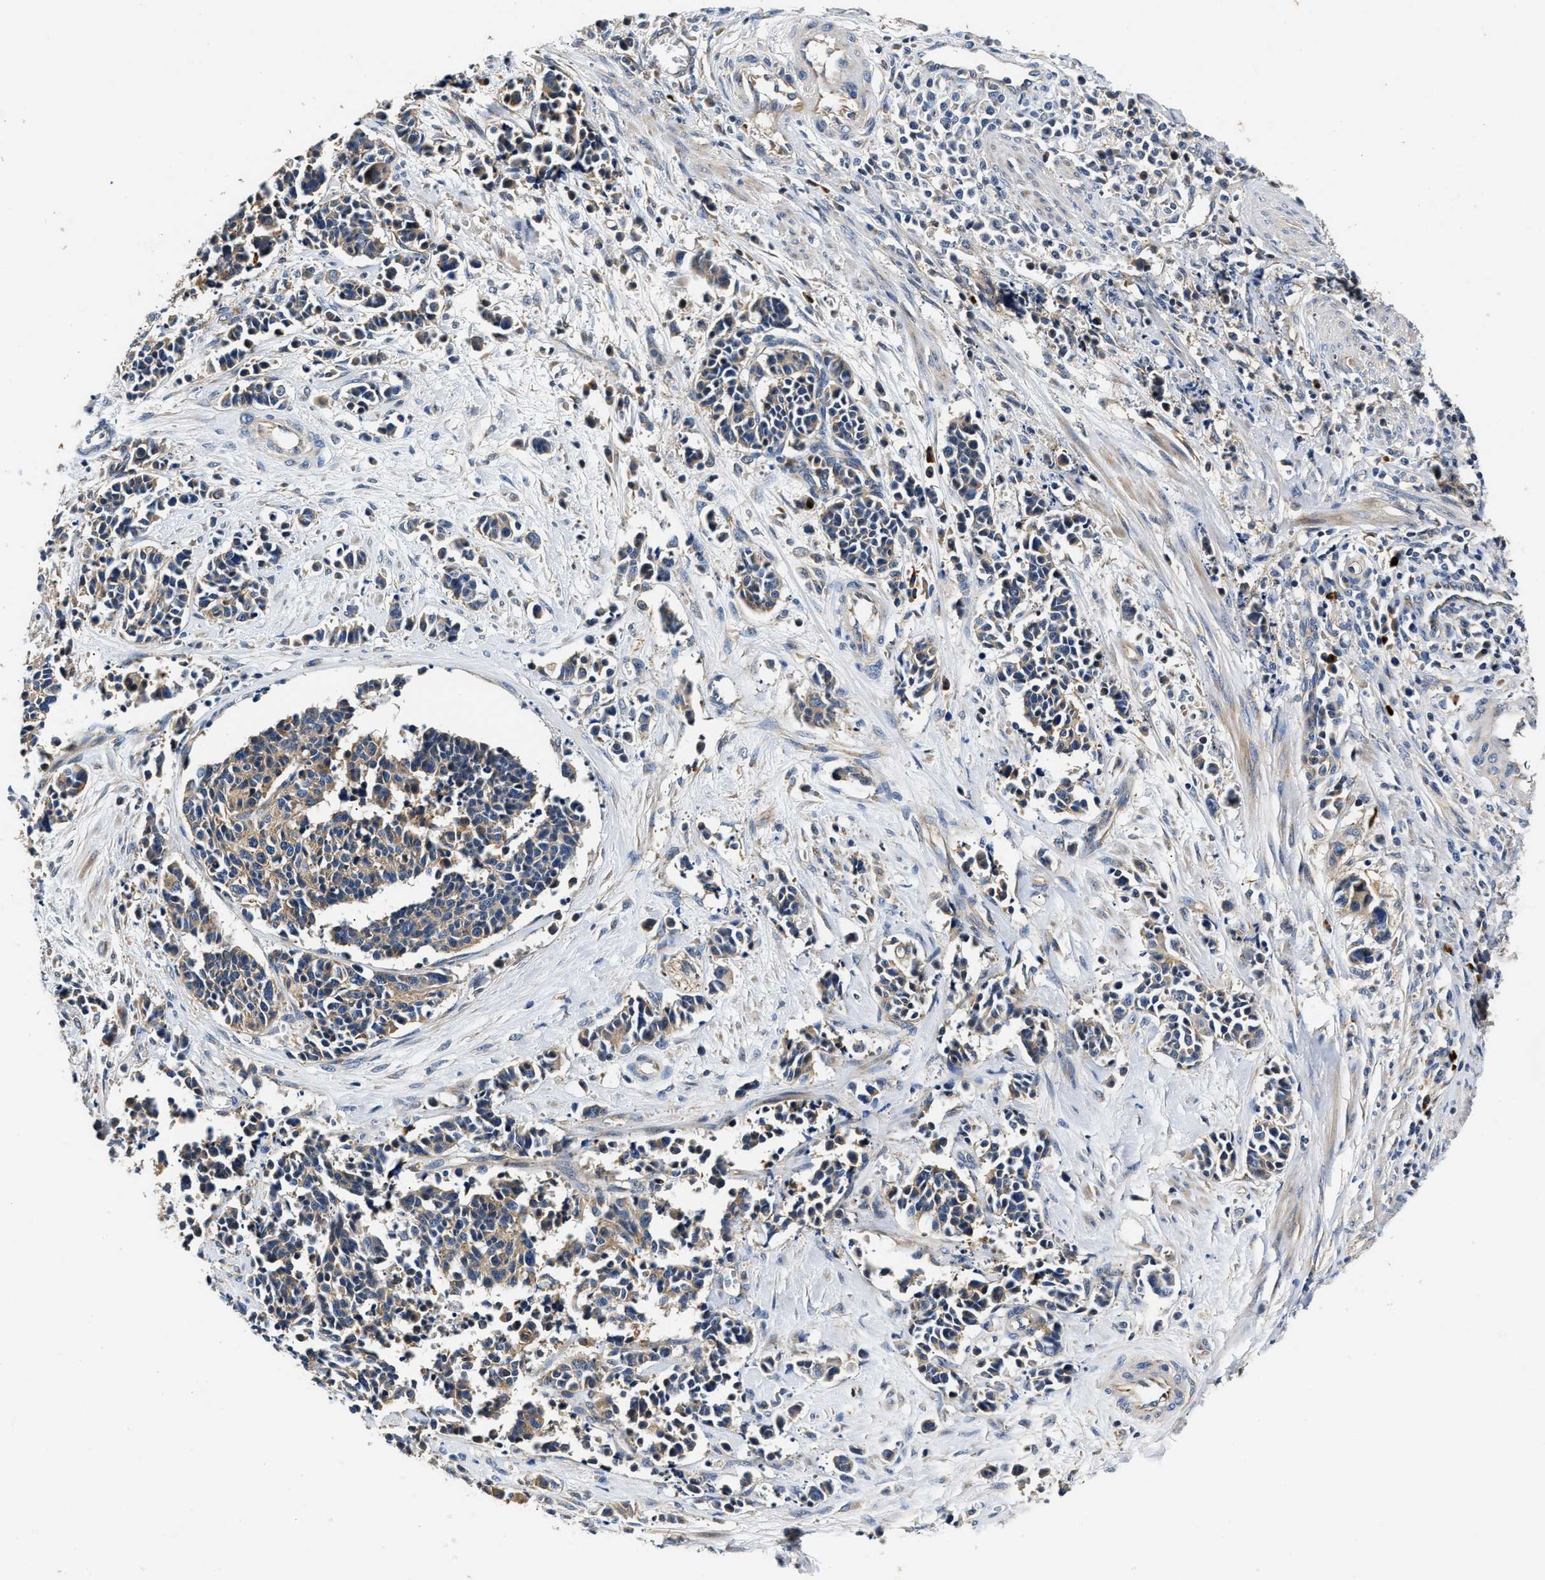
{"staining": {"intensity": "weak", "quantity": "25%-75%", "location": "cytoplasmic/membranous"}, "tissue": "cervical cancer", "cell_type": "Tumor cells", "image_type": "cancer", "snomed": [{"axis": "morphology", "description": "Squamous cell carcinoma, NOS"}, {"axis": "topography", "description": "Cervix"}], "caption": "Protein analysis of cervical cancer (squamous cell carcinoma) tissue exhibits weak cytoplasmic/membranous staining in approximately 25%-75% of tumor cells.", "gene": "TEX2", "patient": {"sex": "female", "age": 35}}